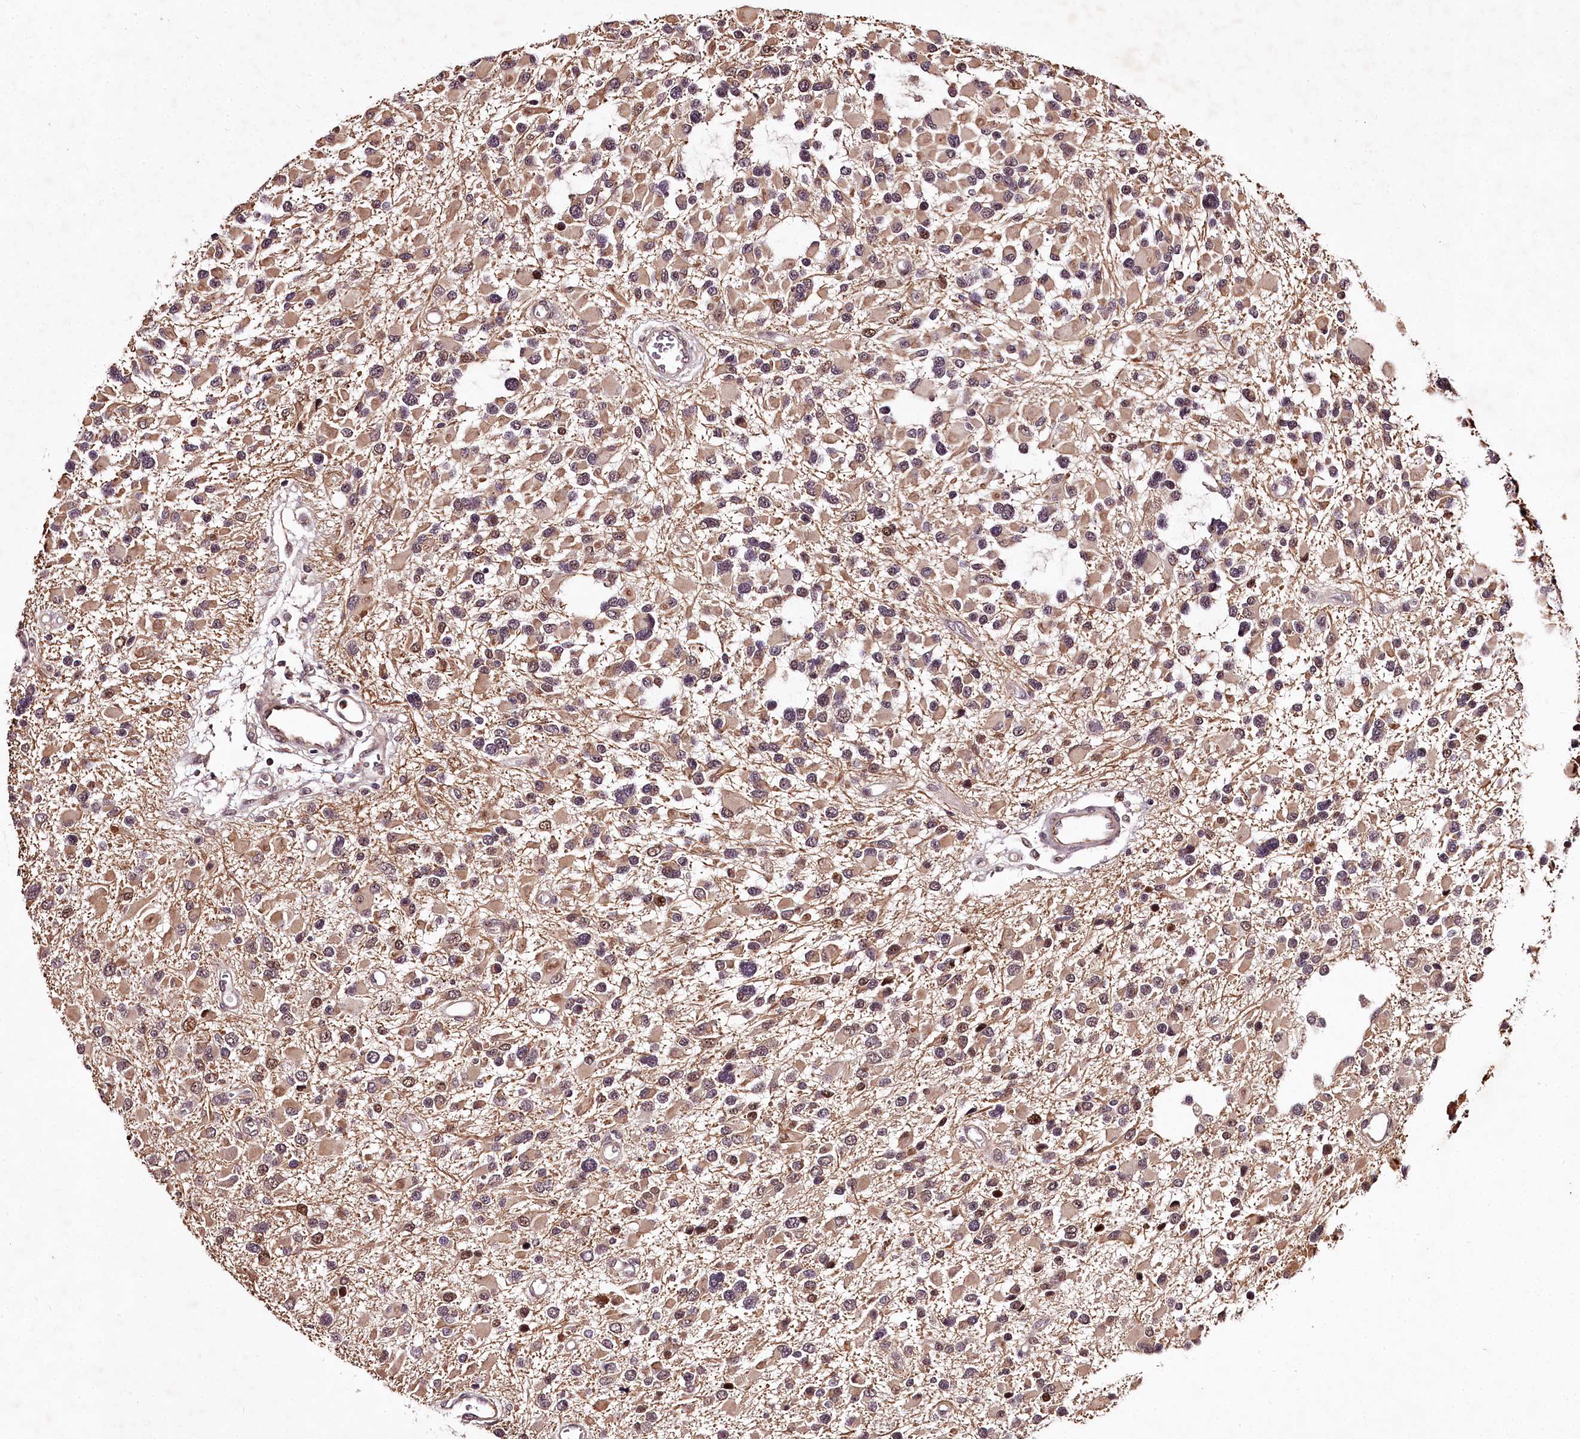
{"staining": {"intensity": "moderate", "quantity": "<25%", "location": "nuclear"}, "tissue": "glioma", "cell_type": "Tumor cells", "image_type": "cancer", "snomed": [{"axis": "morphology", "description": "Glioma, malignant, High grade"}, {"axis": "topography", "description": "Brain"}], "caption": "An immunohistochemistry micrograph of neoplastic tissue is shown. Protein staining in brown labels moderate nuclear positivity in malignant glioma (high-grade) within tumor cells. Immunohistochemistry (ihc) stains the protein in brown and the nuclei are stained blue.", "gene": "MAML3", "patient": {"sex": "male", "age": 53}}